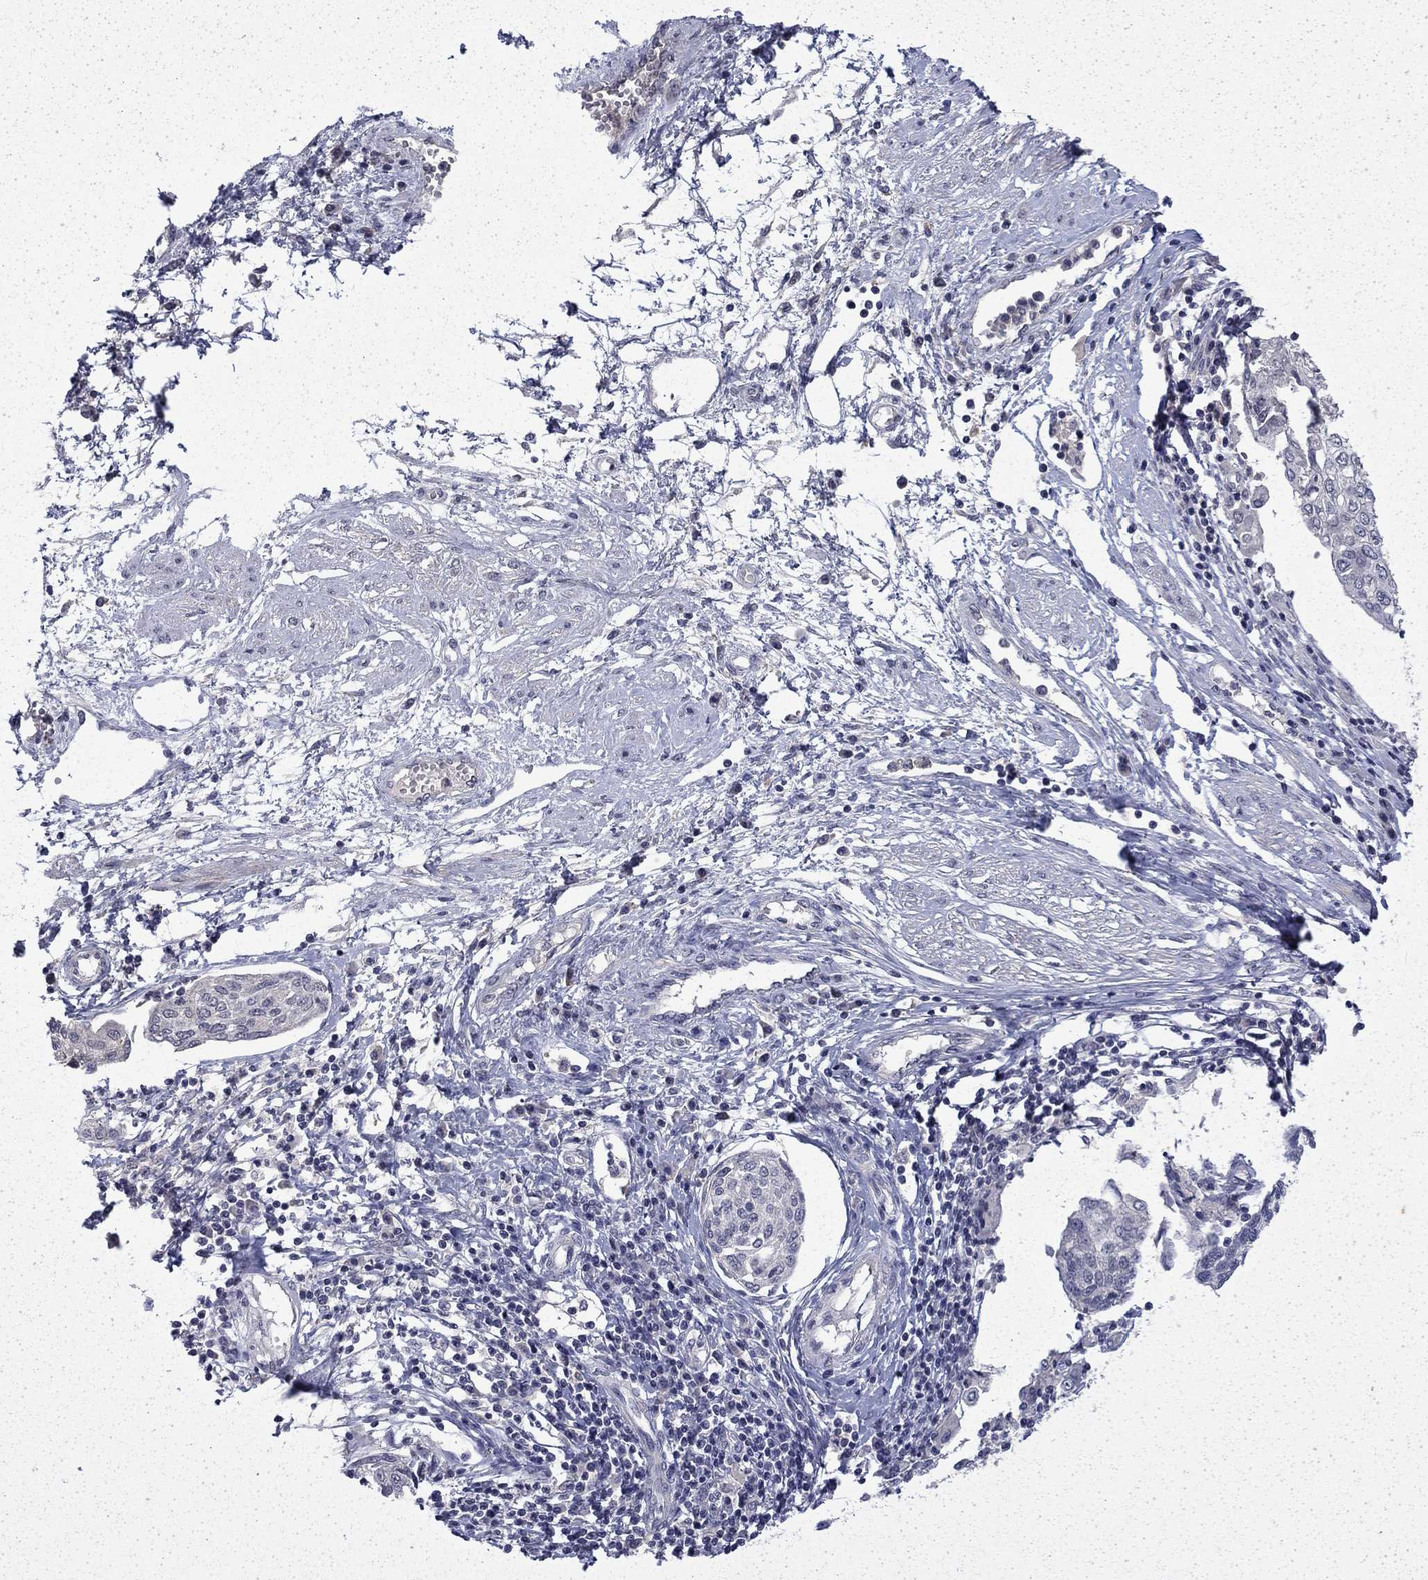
{"staining": {"intensity": "negative", "quantity": "none", "location": "none"}, "tissue": "cervical cancer", "cell_type": "Tumor cells", "image_type": "cancer", "snomed": [{"axis": "morphology", "description": "Squamous cell carcinoma, NOS"}, {"axis": "topography", "description": "Cervix"}], "caption": "An IHC photomicrograph of cervical cancer (squamous cell carcinoma) is shown. There is no staining in tumor cells of cervical cancer (squamous cell carcinoma).", "gene": "CHAT", "patient": {"sex": "female", "age": 34}}